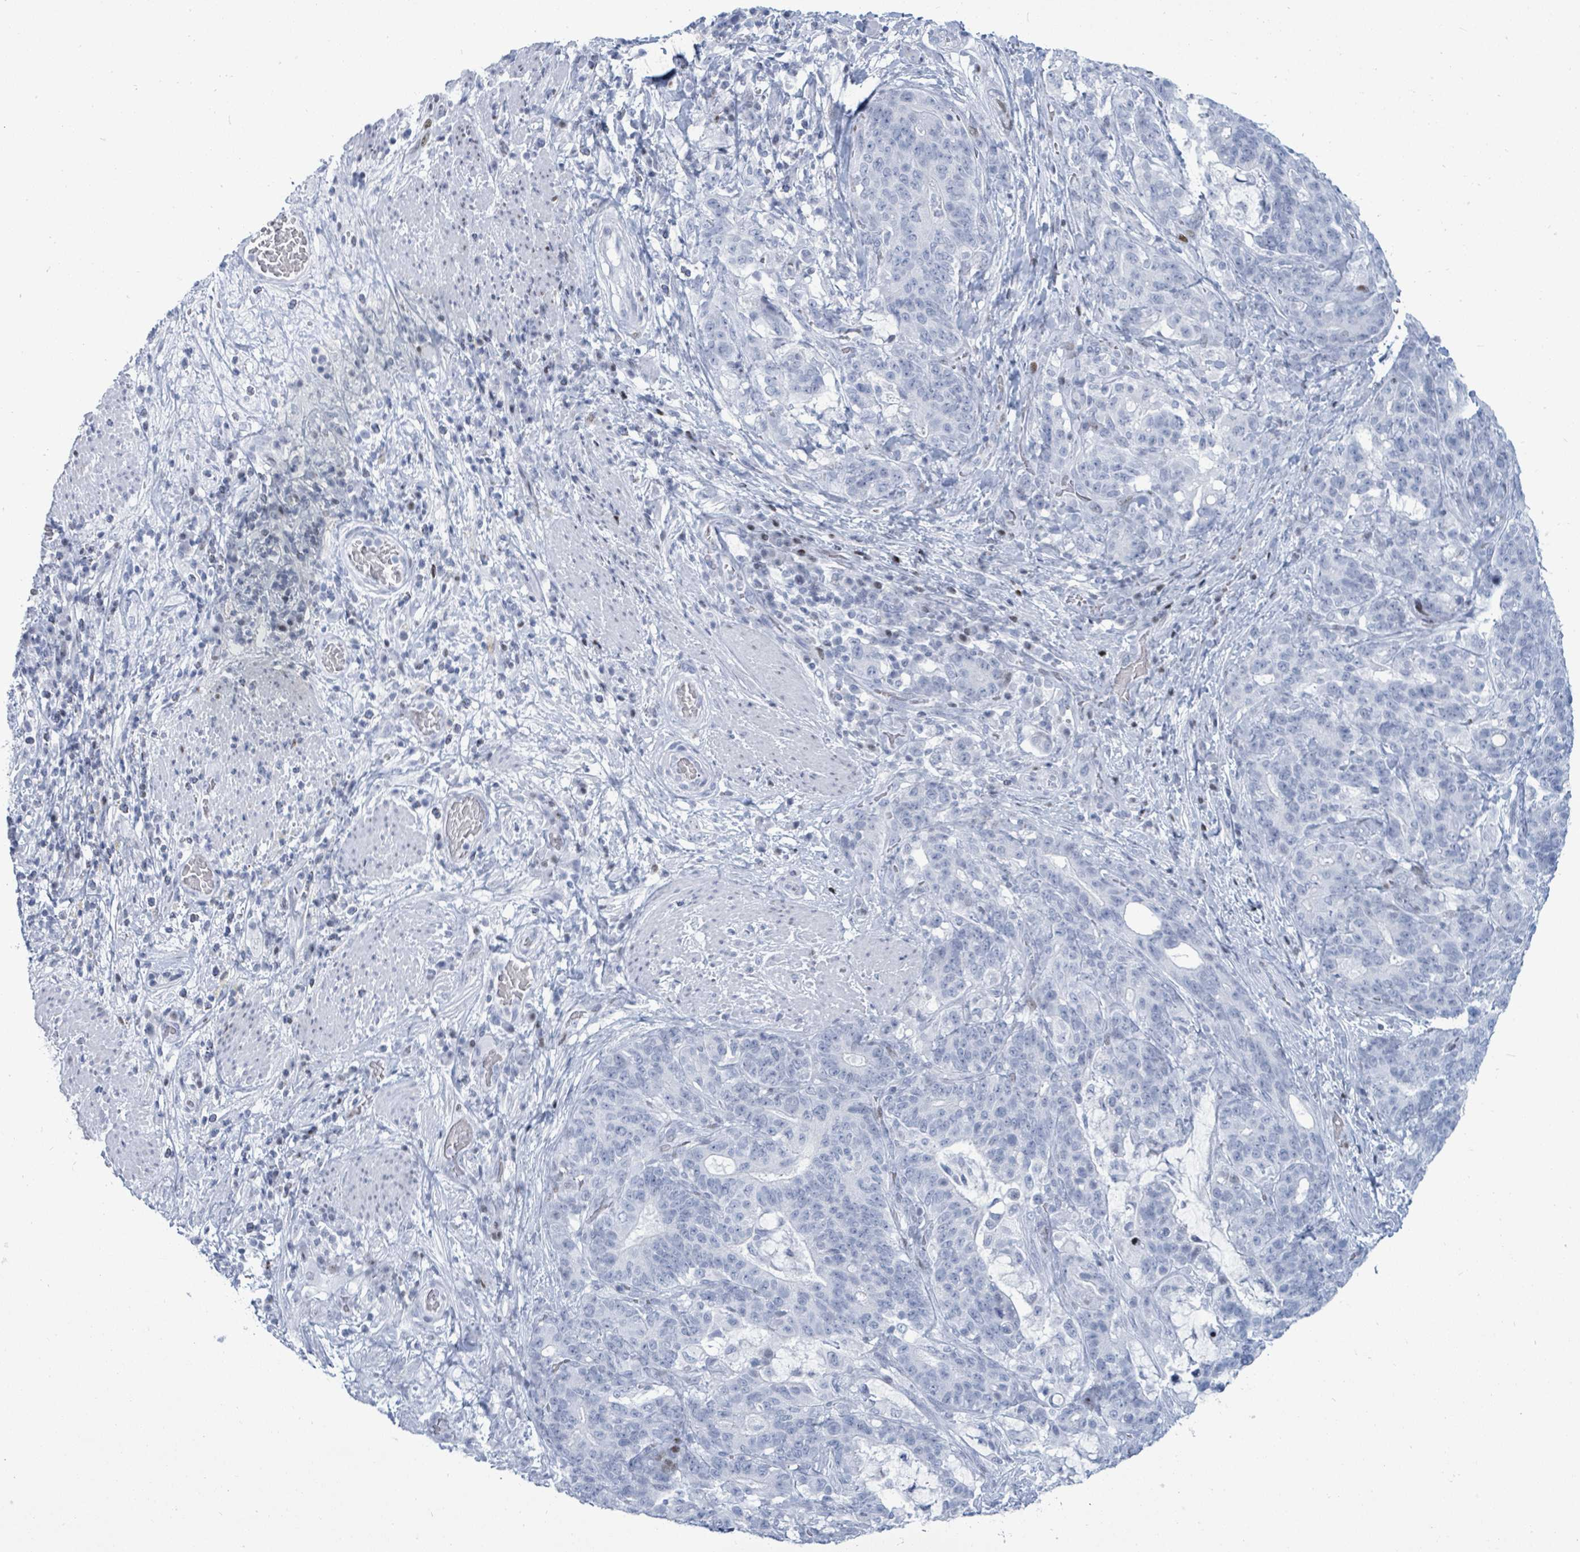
{"staining": {"intensity": "negative", "quantity": "none", "location": "none"}, "tissue": "stomach cancer", "cell_type": "Tumor cells", "image_type": "cancer", "snomed": [{"axis": "morphology", "description": "Normal tissue, NOS"}, {"axis": "morphology", "description": "Adenocarcinoma, NOS"}, {"axis": "topography", "description": "Stomach"}], "caption": "A photomicrograph of human stomach cancer is negative for staining in tumor cells. Brightfield microscopy of immunohistochemistry (IHC) stained with DAB (brown) and hematoxylin (blue), captured at high magnification.", "gene": "MALL", "patient": {"sex": "female", "age": 64}}